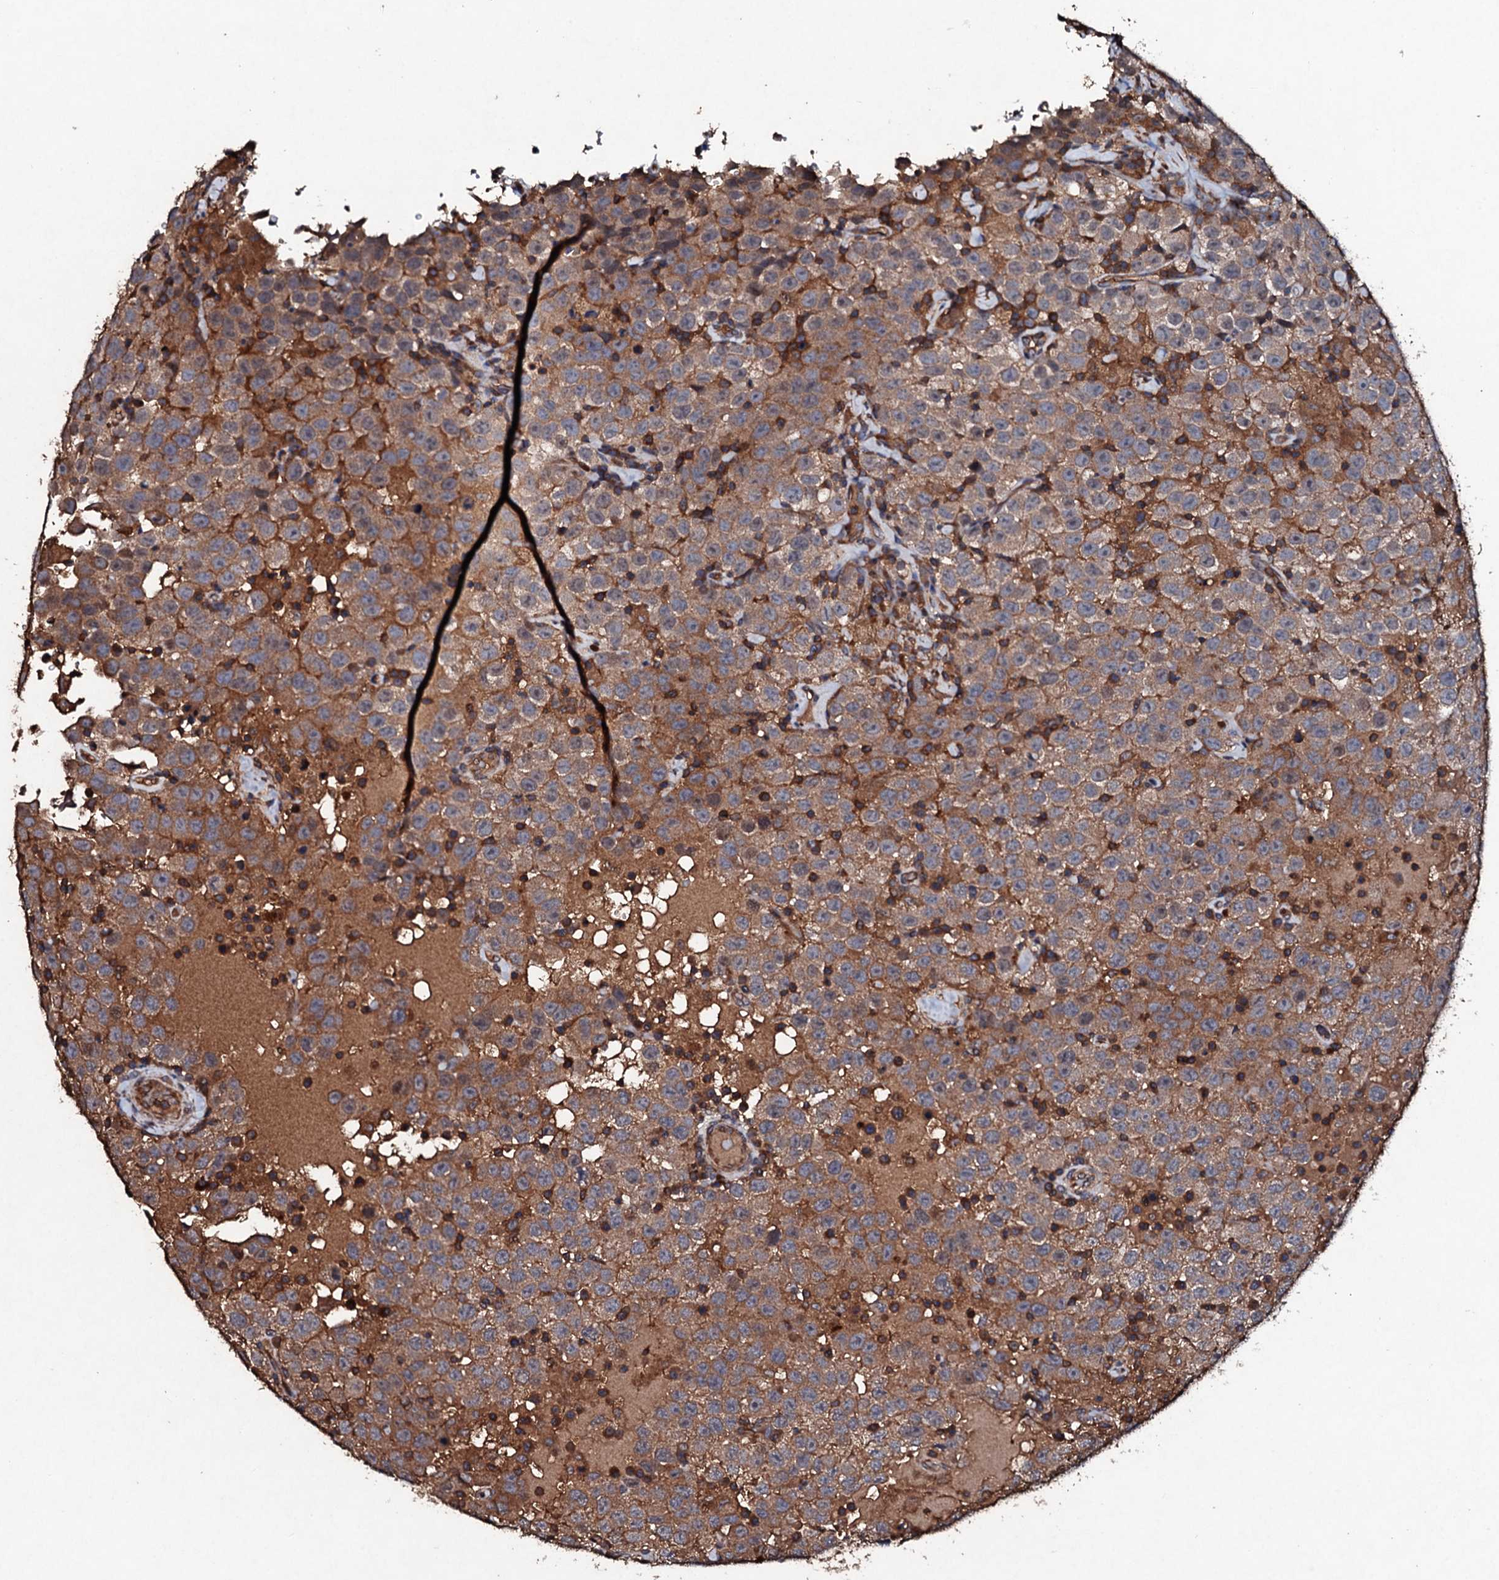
{"staining": {"intensity": "weak", "quantity": ">75%", "location": "cytoplasmic/membranous"}, "tissue": "testis cancer", "cell_type": "Tumor cells", "image_type": "cancer", "snomed": [{"axis": "morphology", "description": "Seminoma, NOS"}, {"axis": "topography", "description": "Testis"}], "caption": "Protein expression by IHC demonstrates weak cytoplasmic/membranous positivity in approximately >75% of tumor cells in testis seminoma.", "gene": "KERA", "patient": {"sex": "male", "age": 41}}